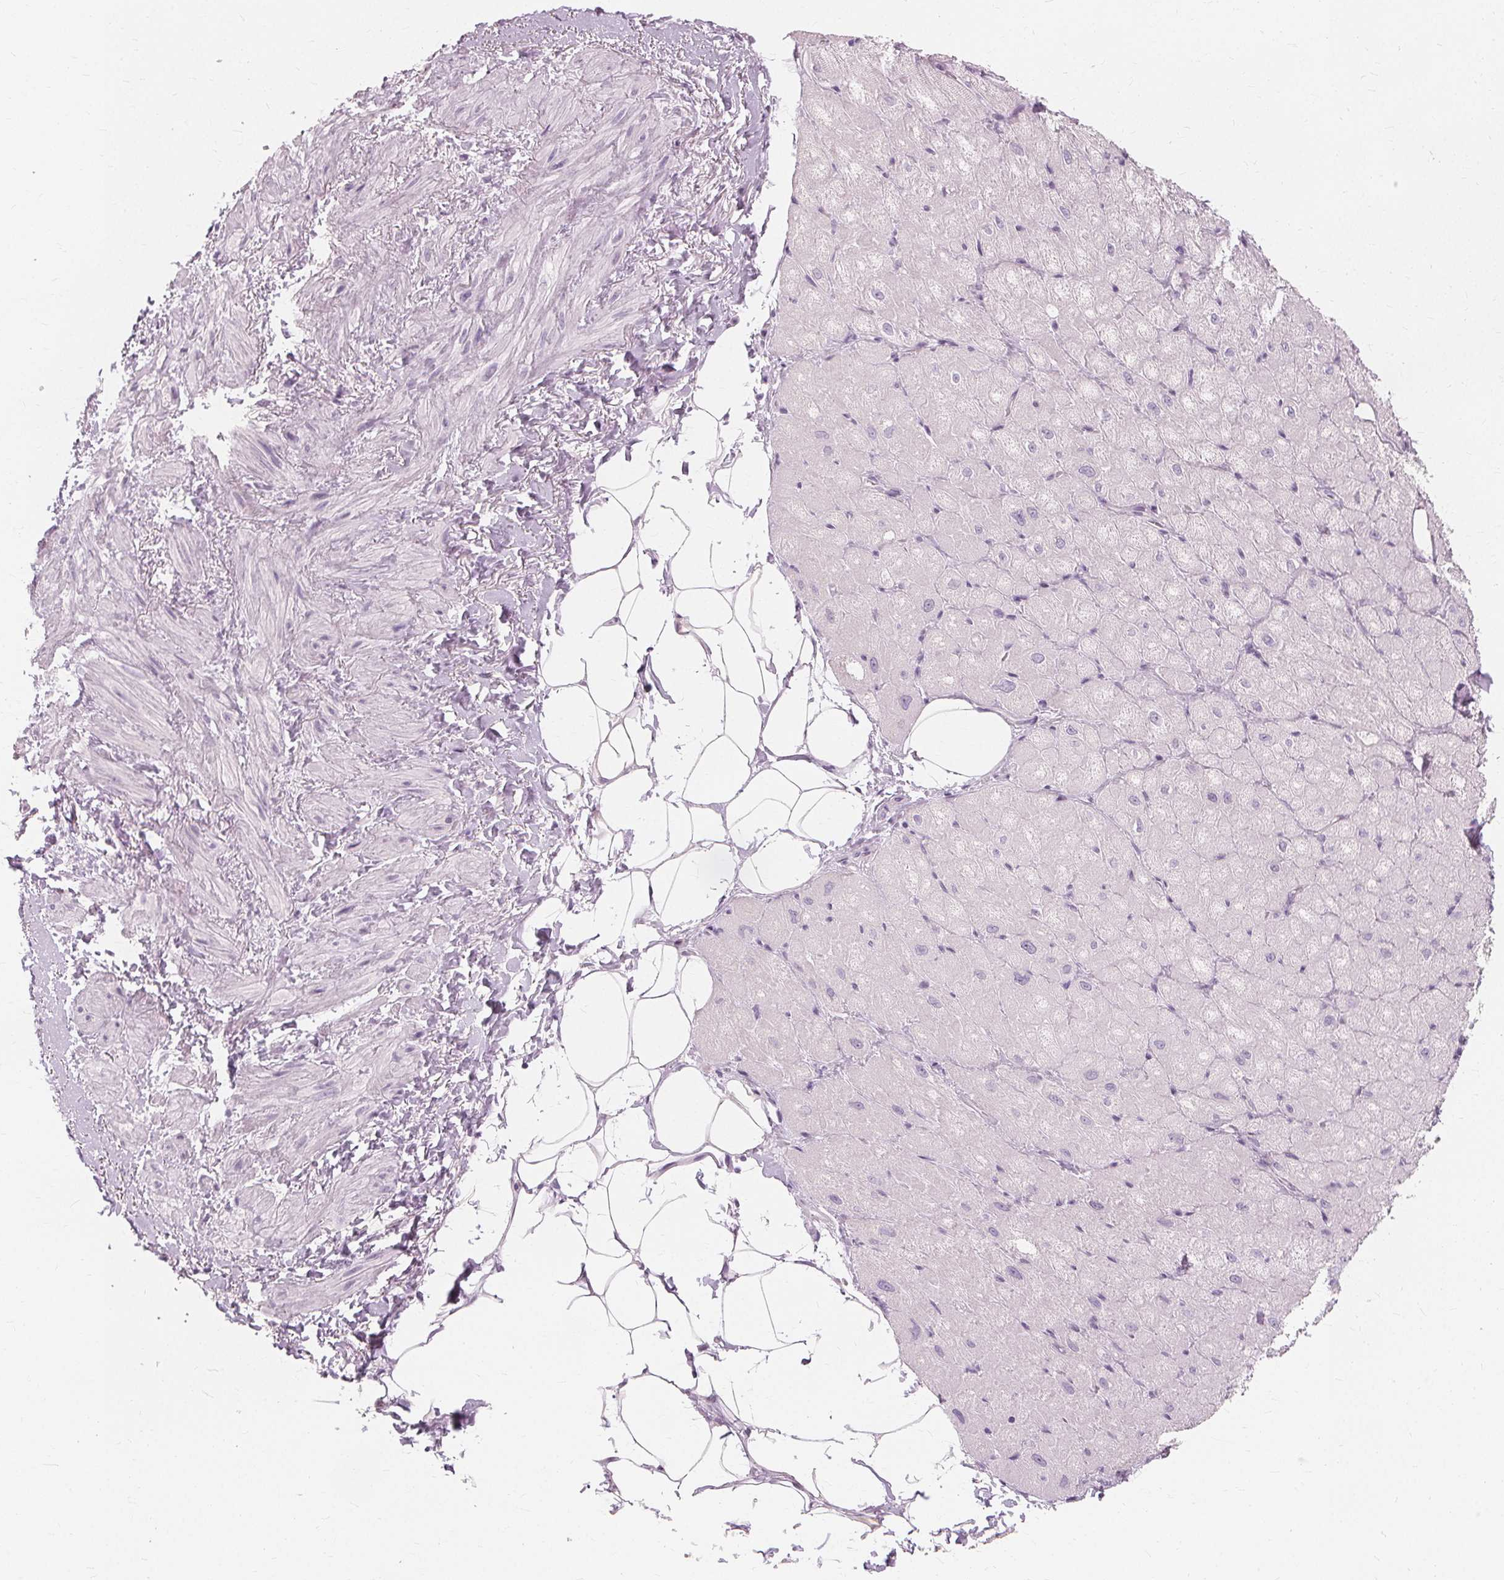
{"staining": {"intensity": "negative", "quantity": "none", "location": "none"}, "tissue": "heart muscle", "cell_type": "Cardiomyocytes", "image_type": "normal", "snomed": [{"axis": "morphology", "description": "Normal tissue, NOS"}, {"axis": "topography", "description": "Heart"}], "caption": "Immunohistochemistry (IHC) micrograph of unremarkable human heart muscle stained for a protein (brown), which reveals no expression in cardiomyocytes.", "gene": "MUC12", "patient": {"sex": "male", "age": 62}}